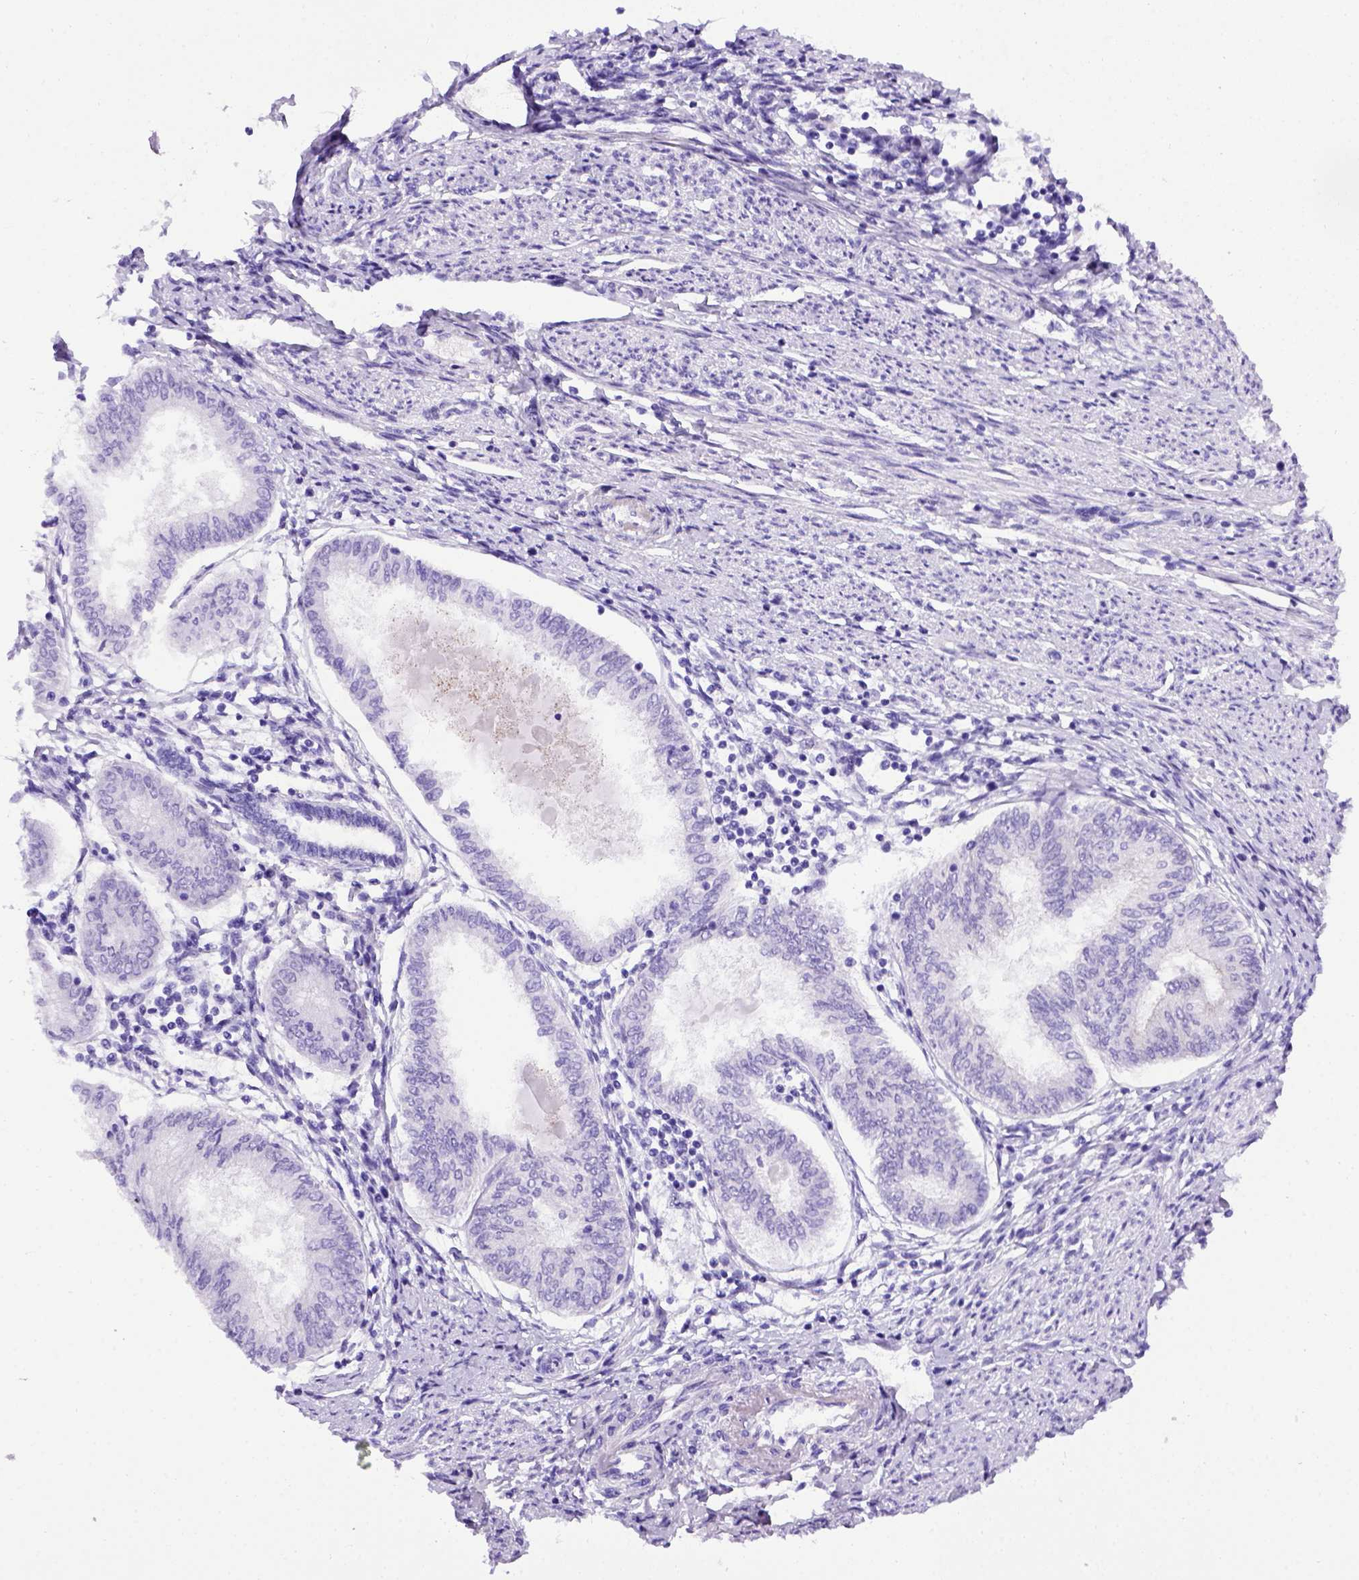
{"staining": {"intensity": "negative", "quantity": "none", "location": "none"}, "tissue": "endometrial cancer", "cell_type": "Tumor cells", "image_type": "cancer", "snomed": [{"axis": "morphology", "description": "Adenocarcinoma, NOS"}, {"axis": "topography", "description": "Endometrium"}], "caption": "A photomicrograph of adenocarcinoma (endometrial) stained for a protein exhibits no brown staining in tumor cells. (Brightfield microscopy of DAB IHC at high magnification).", "gene": "ADAM12", "patient": {"sex": "female", "age": 68}}